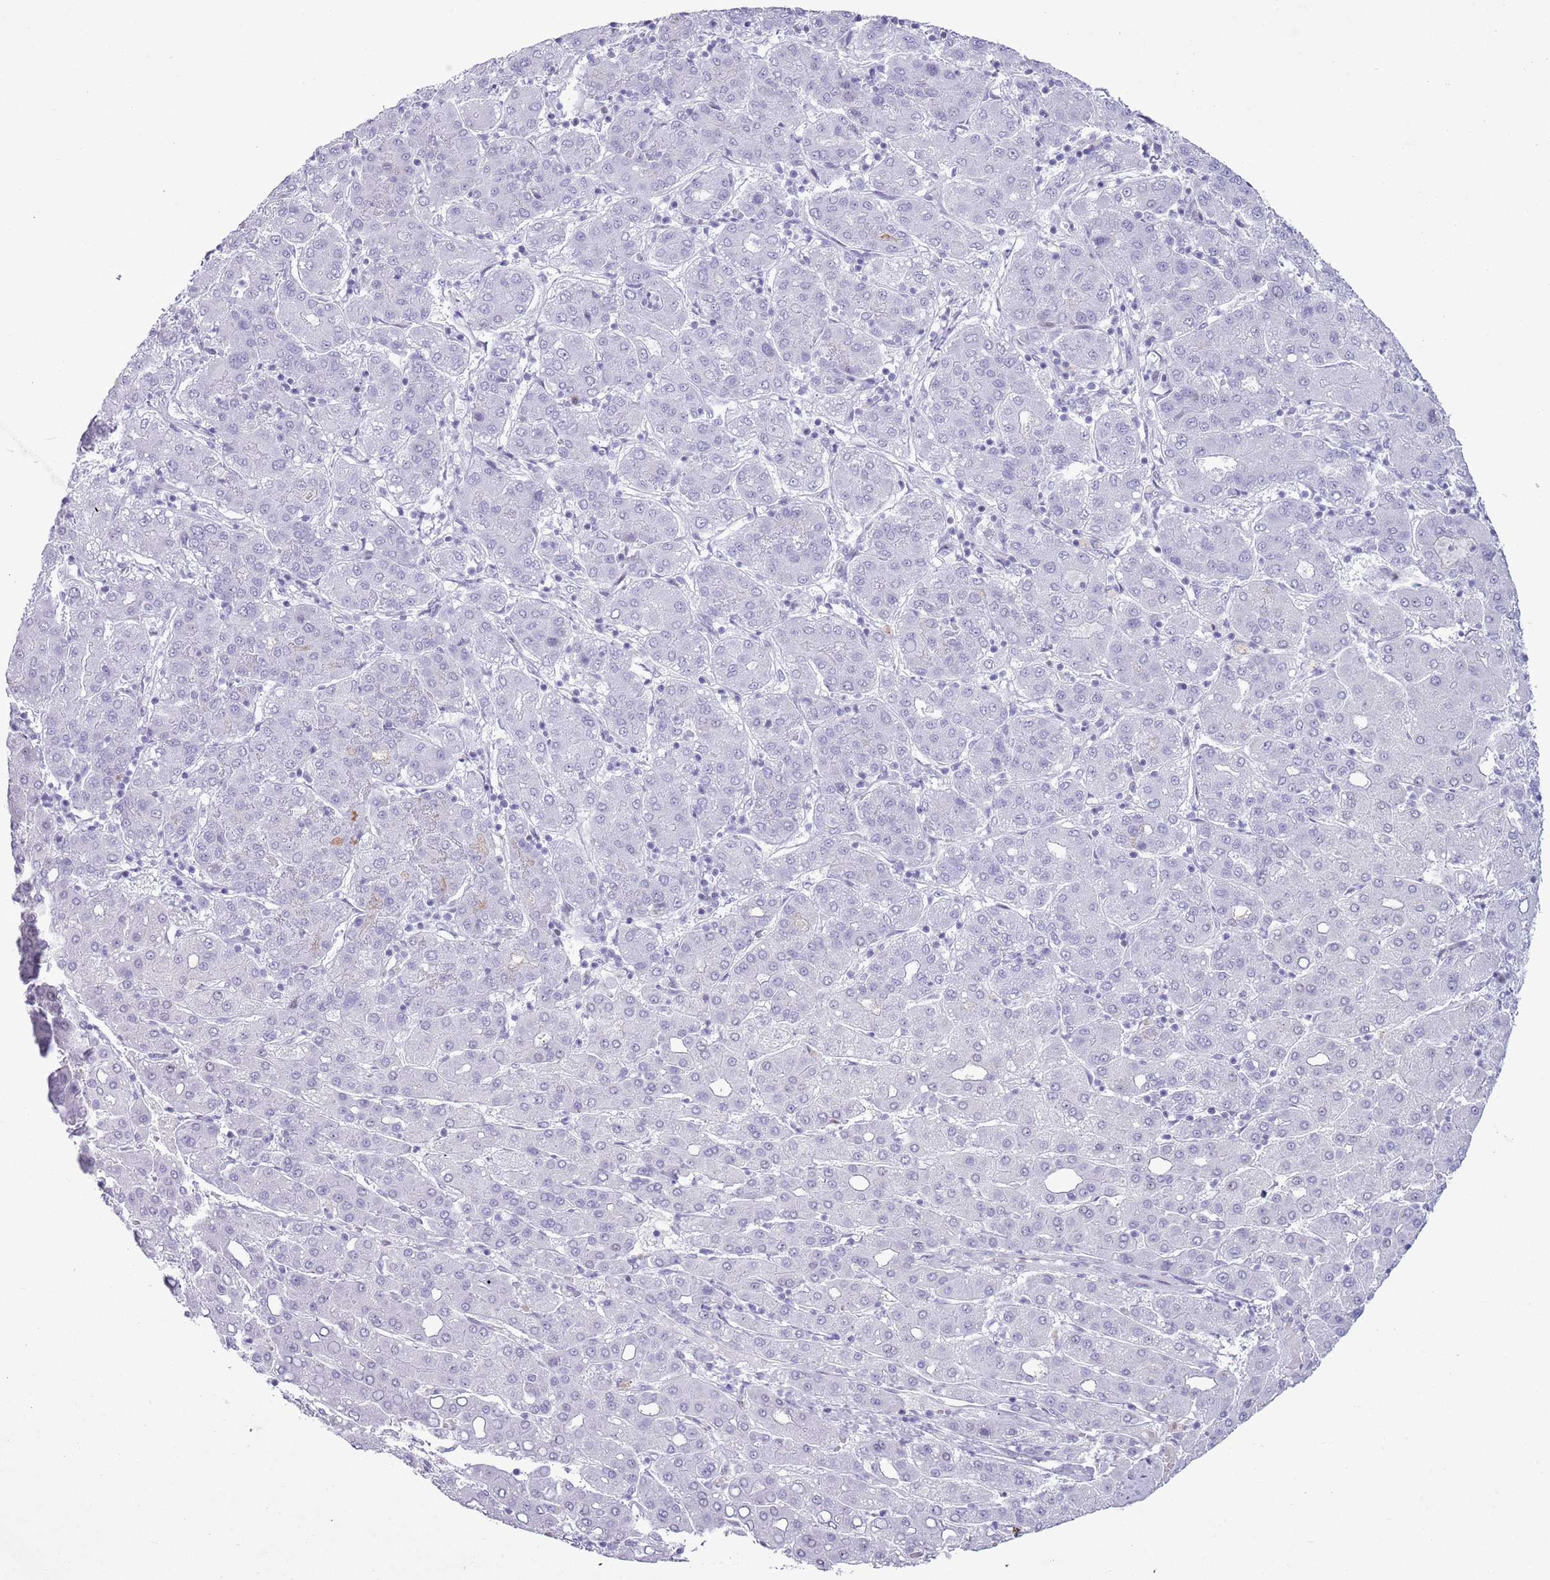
{"staining": {"intensity": "negative", "quantity": "none", "location": "none"}, "tissue": "liver cancer", "cell_type": "Tumor cells", "image_type": "cancer", "snomed": [{"axis": "morphology", "description": "Carcinoma, Hepatocellular, NOS"}, {"axis": "topography", "description": "Liver"}], "caption": "Photomicrograph shows no significant protein positivity in tumor cells of liver cancer.", "gene": "ASIP", "patient": {"sex": "male", "age": 65}}